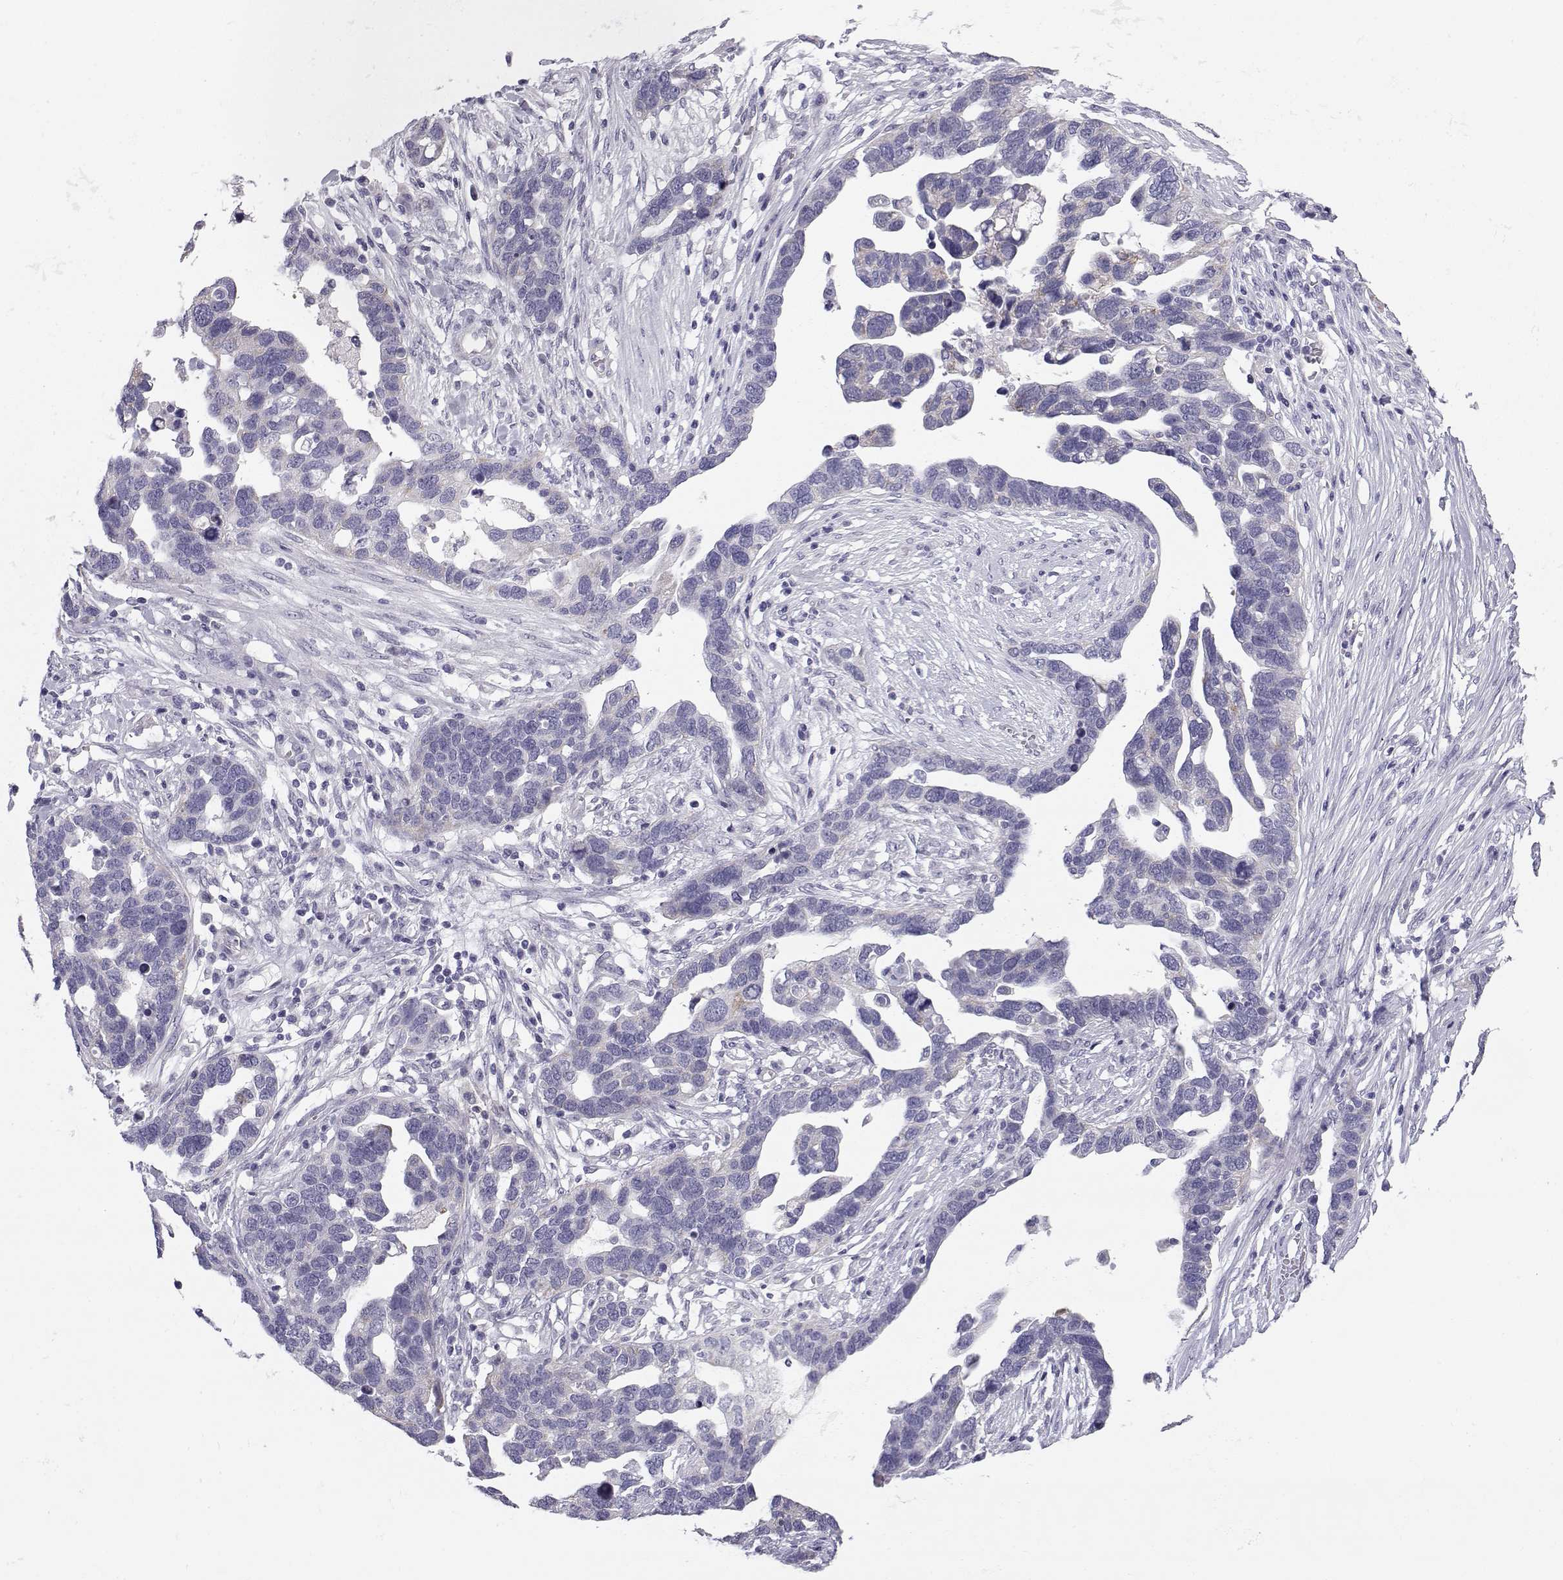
{"staining": {"intensity": "negative", "quantity": "none", "location": "none"}, "tissue": "ovarian cancer", "cell_type": "Tumor cells", "image_type": "cancer", "snomed": [{"axis": "morphology", "description": "Cystadenocarcinoma, serous, NOS"}, {"axis": "topography", "description": "Ovary"}], "caption": "The histopathology image shows no staining of tumor cells in ovarian cancer (serous cystadenocarcinoma).", "gene": "KCNMB4", "patient": {"sex": "female", "age": 54}}